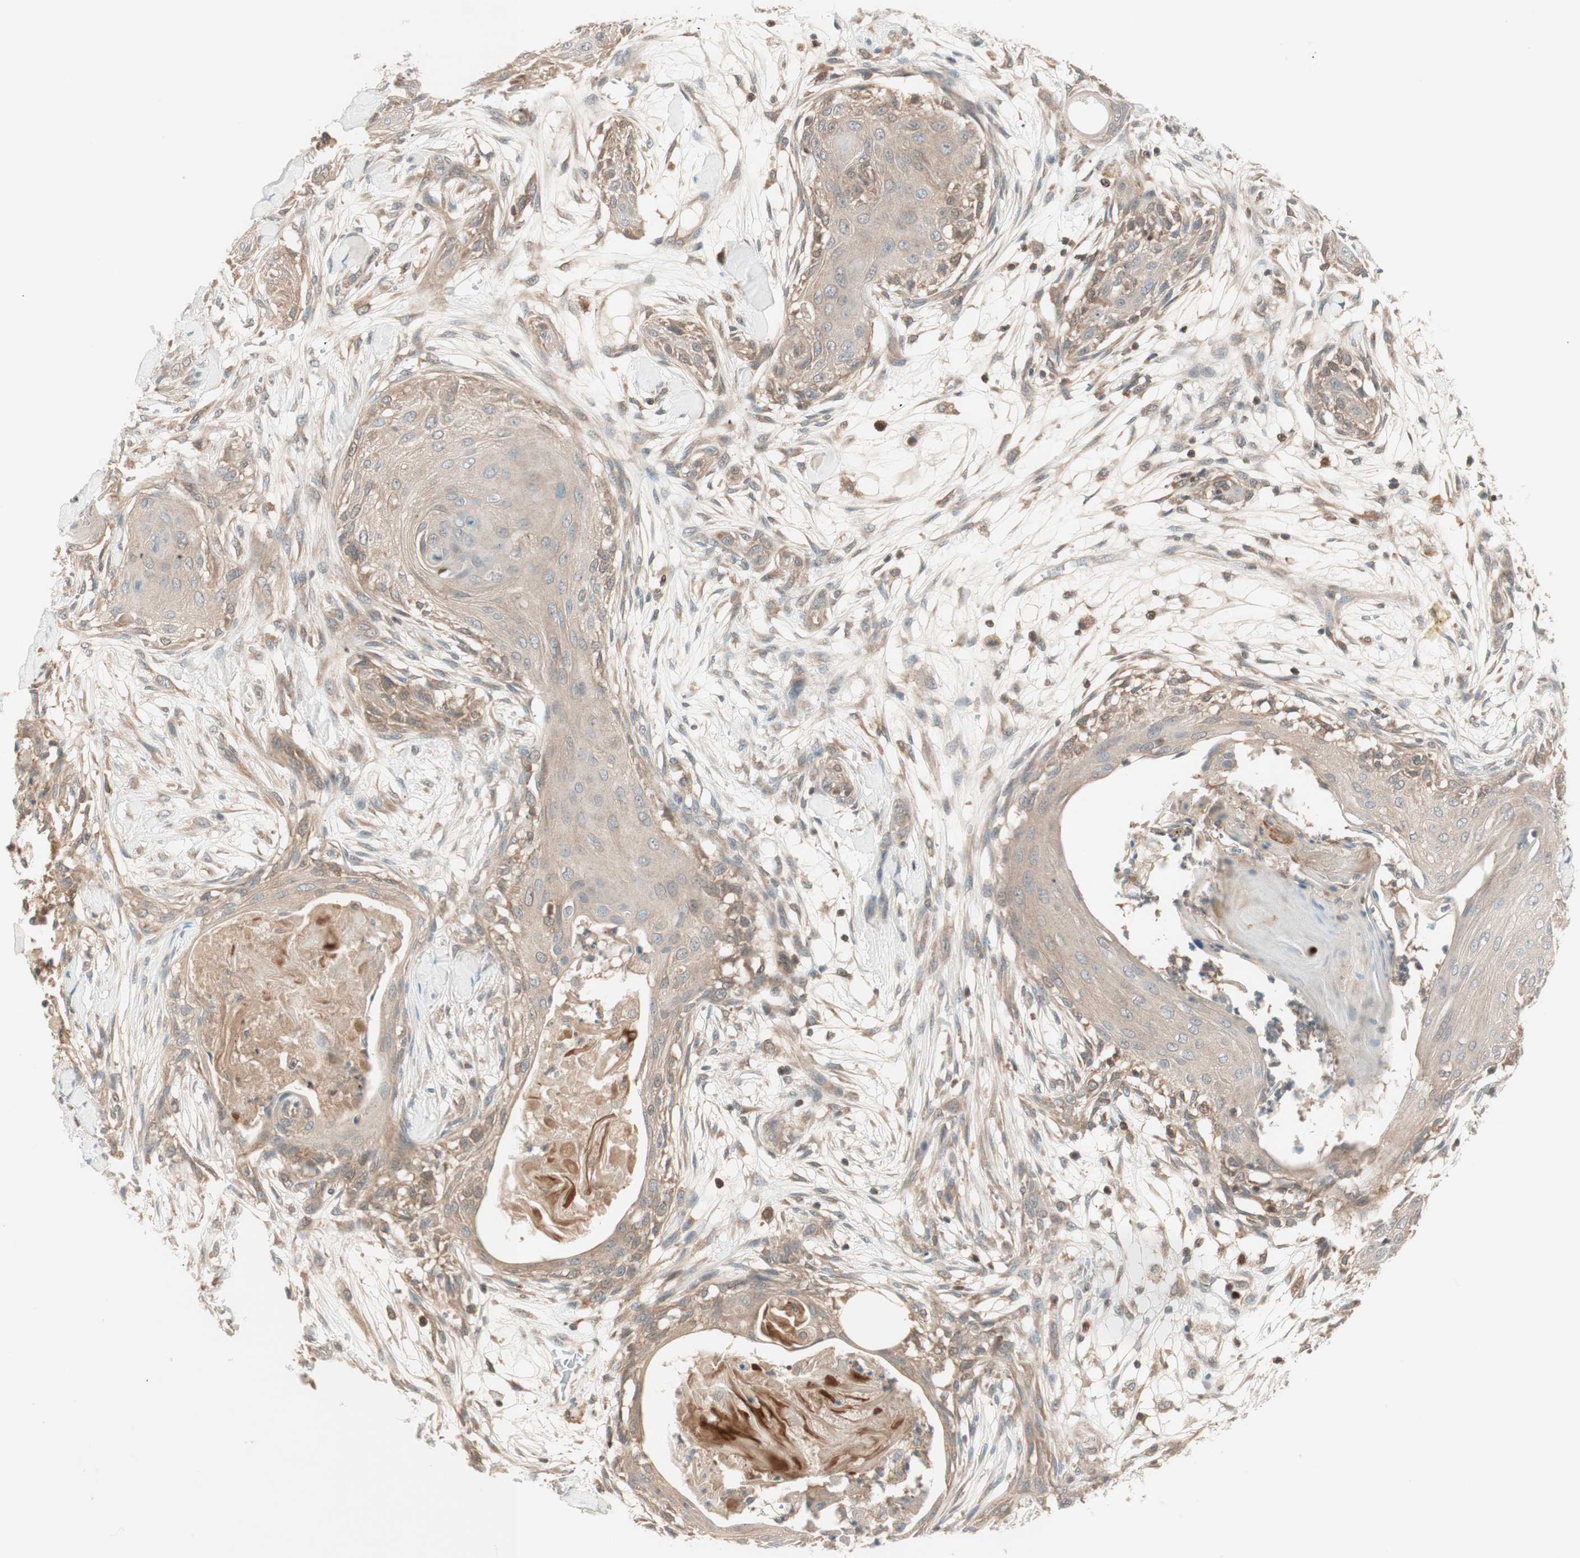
{"staining": {"intensity": "weak", "quantity": ">75%", "location": "cytoplasmic/membranous"}, "tissue": "skin cancer", "cell_type": "Tumor cells", "image_type": "cancer", "snomed": [{"axis": "morphology", "description": "Squamous cell carcinoma, NOS"}, {"axis": "topography", "description": "Skin"}], "caption": "The micrograph reveals immunohistochemical staining of skin cancer. There is weak cytoplasmic/membranous positivity is present in about >75% of tumor cells.", "gene": "GALT", "patient": {"sex": "female", "age": 59}}